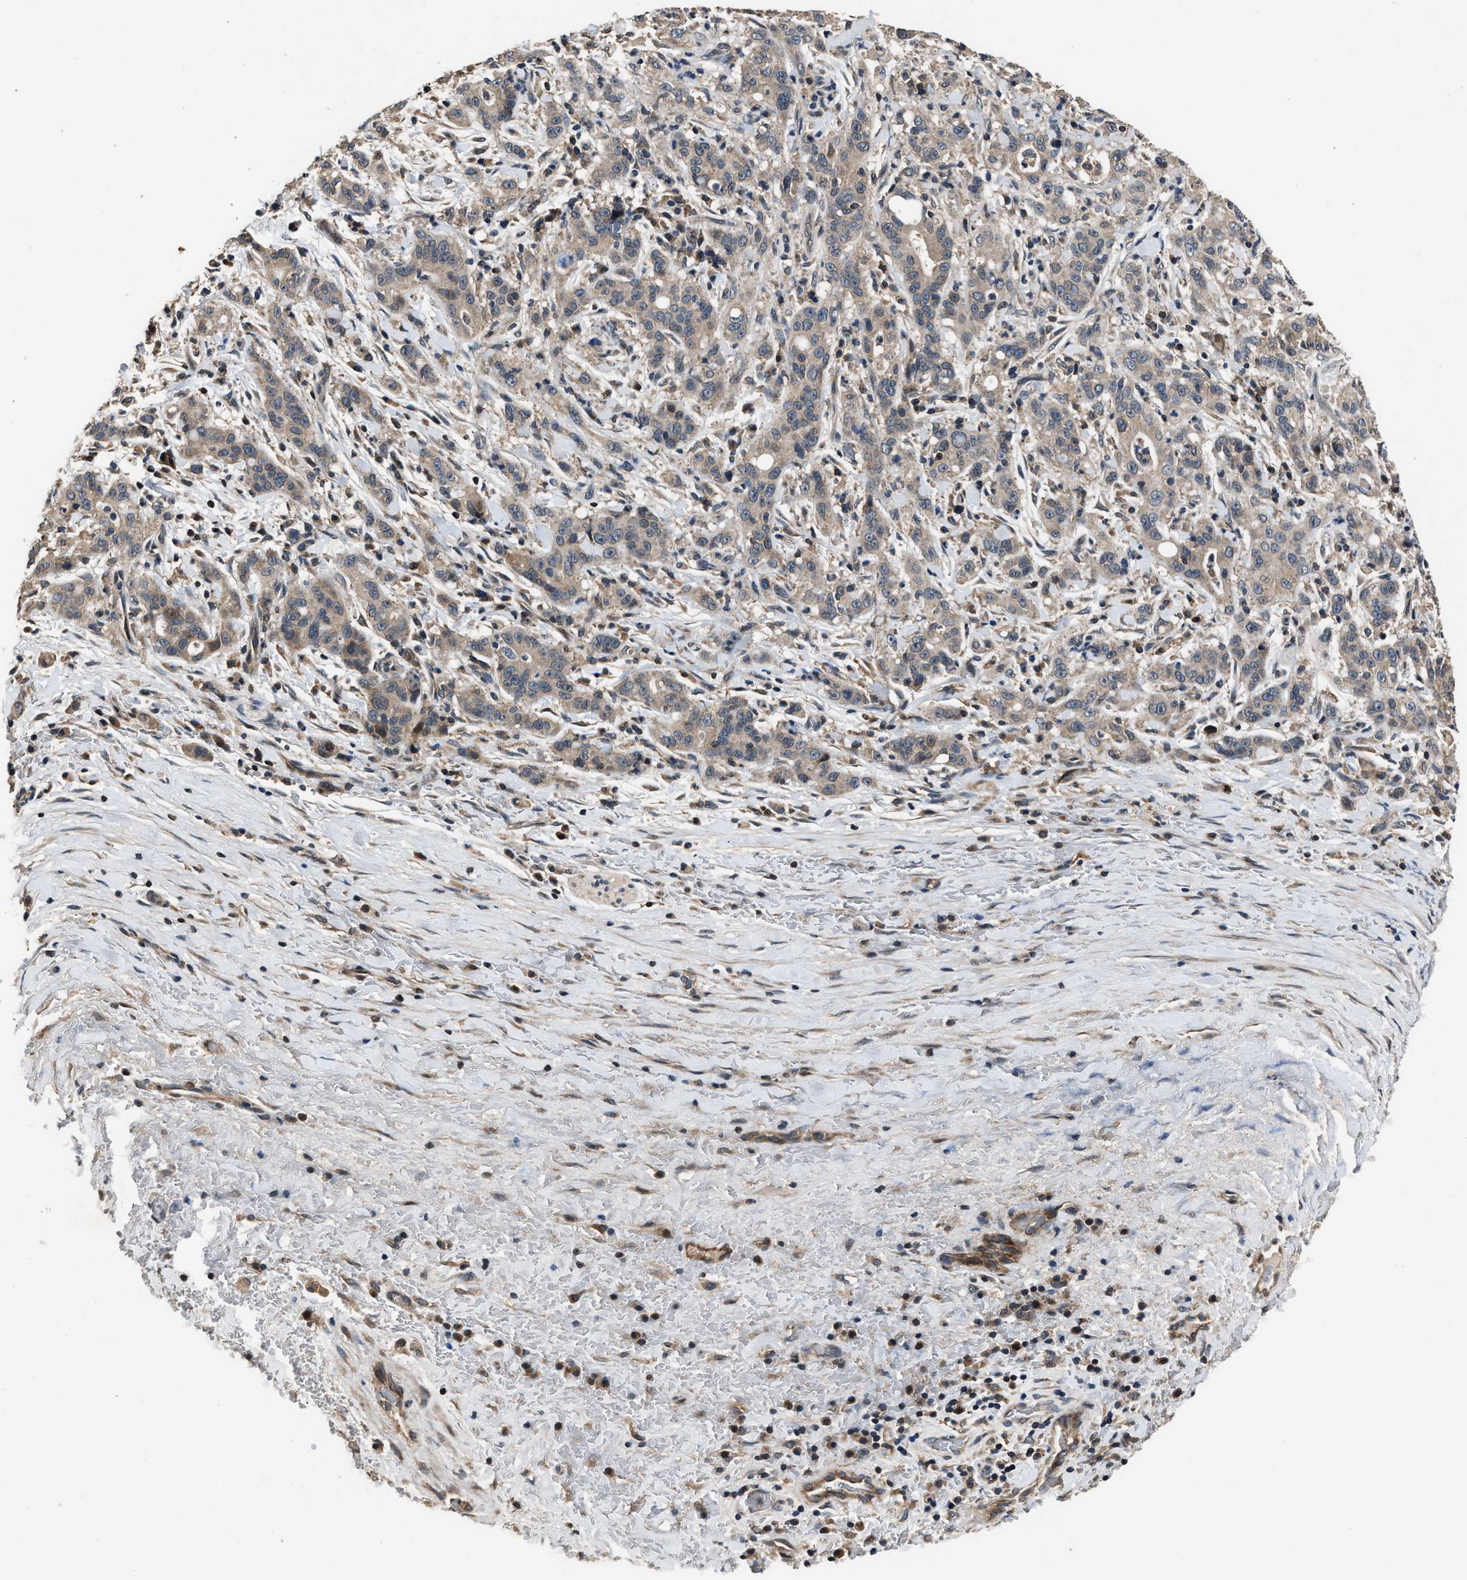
{"staining": {"intensity": "weak", "quantity": ">75%", "location": "cytoplasmic/membranous"}, "tissue": "liver cancer", "cell_type": "Tumor cells", "image_type": "cancer", "snomed": [{"axis": "morphology", "description": "Cholangiocarcinoma"}, {"axis": "topography", "description": "Liver"}], "caption": "Approximately >75% of tumor cells in liver cancer reveal weak cytoplasmic/membranous protein positivity as visualized by brown immunohistochemical staining.", "gene": "TNRC18", "patient": {"sex": "female", "age": 38}}